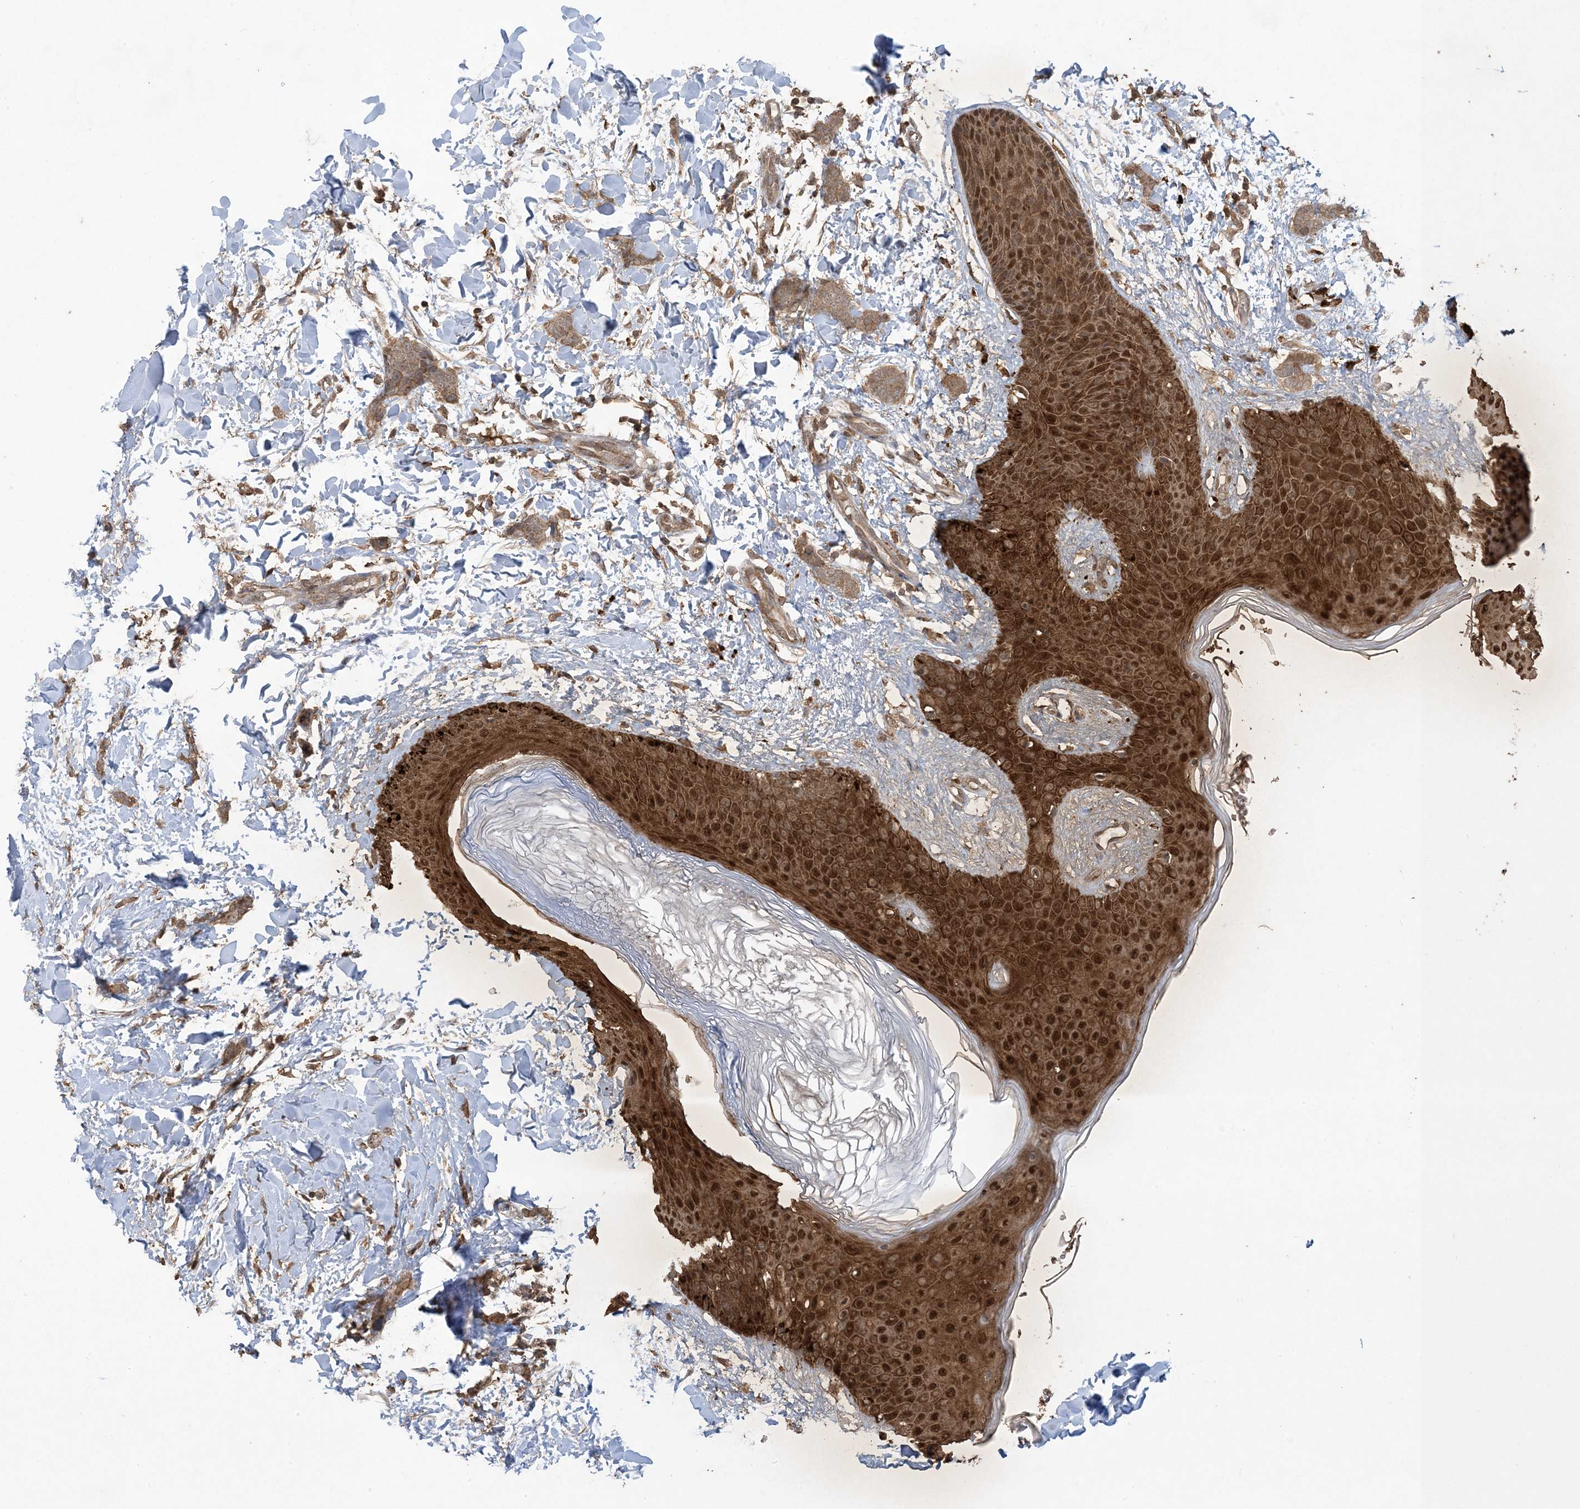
{"staining": {"intensity": "moderate", "quantity": ">75%", "location": "cytoplasmic/membranous"}, "tissue": "breast cancer", "cell_type": "Tumor cells", "image_type": "cancer", "snomed": [{"axis": "morphology", "description": "Lobular carcinoma"}, {"axis": "topography", "description": "Skin"}, {"axis": "topography", "description": "Breast"}], "caption": "Protein expression analysis of breast cancer (lobular carcinoma) exhibits moderate cytoplasmic/membranous staining in about >75% of tumor cells.", "gene": "EFCAB8", "patient": {"sex": "female", "age": 46}}